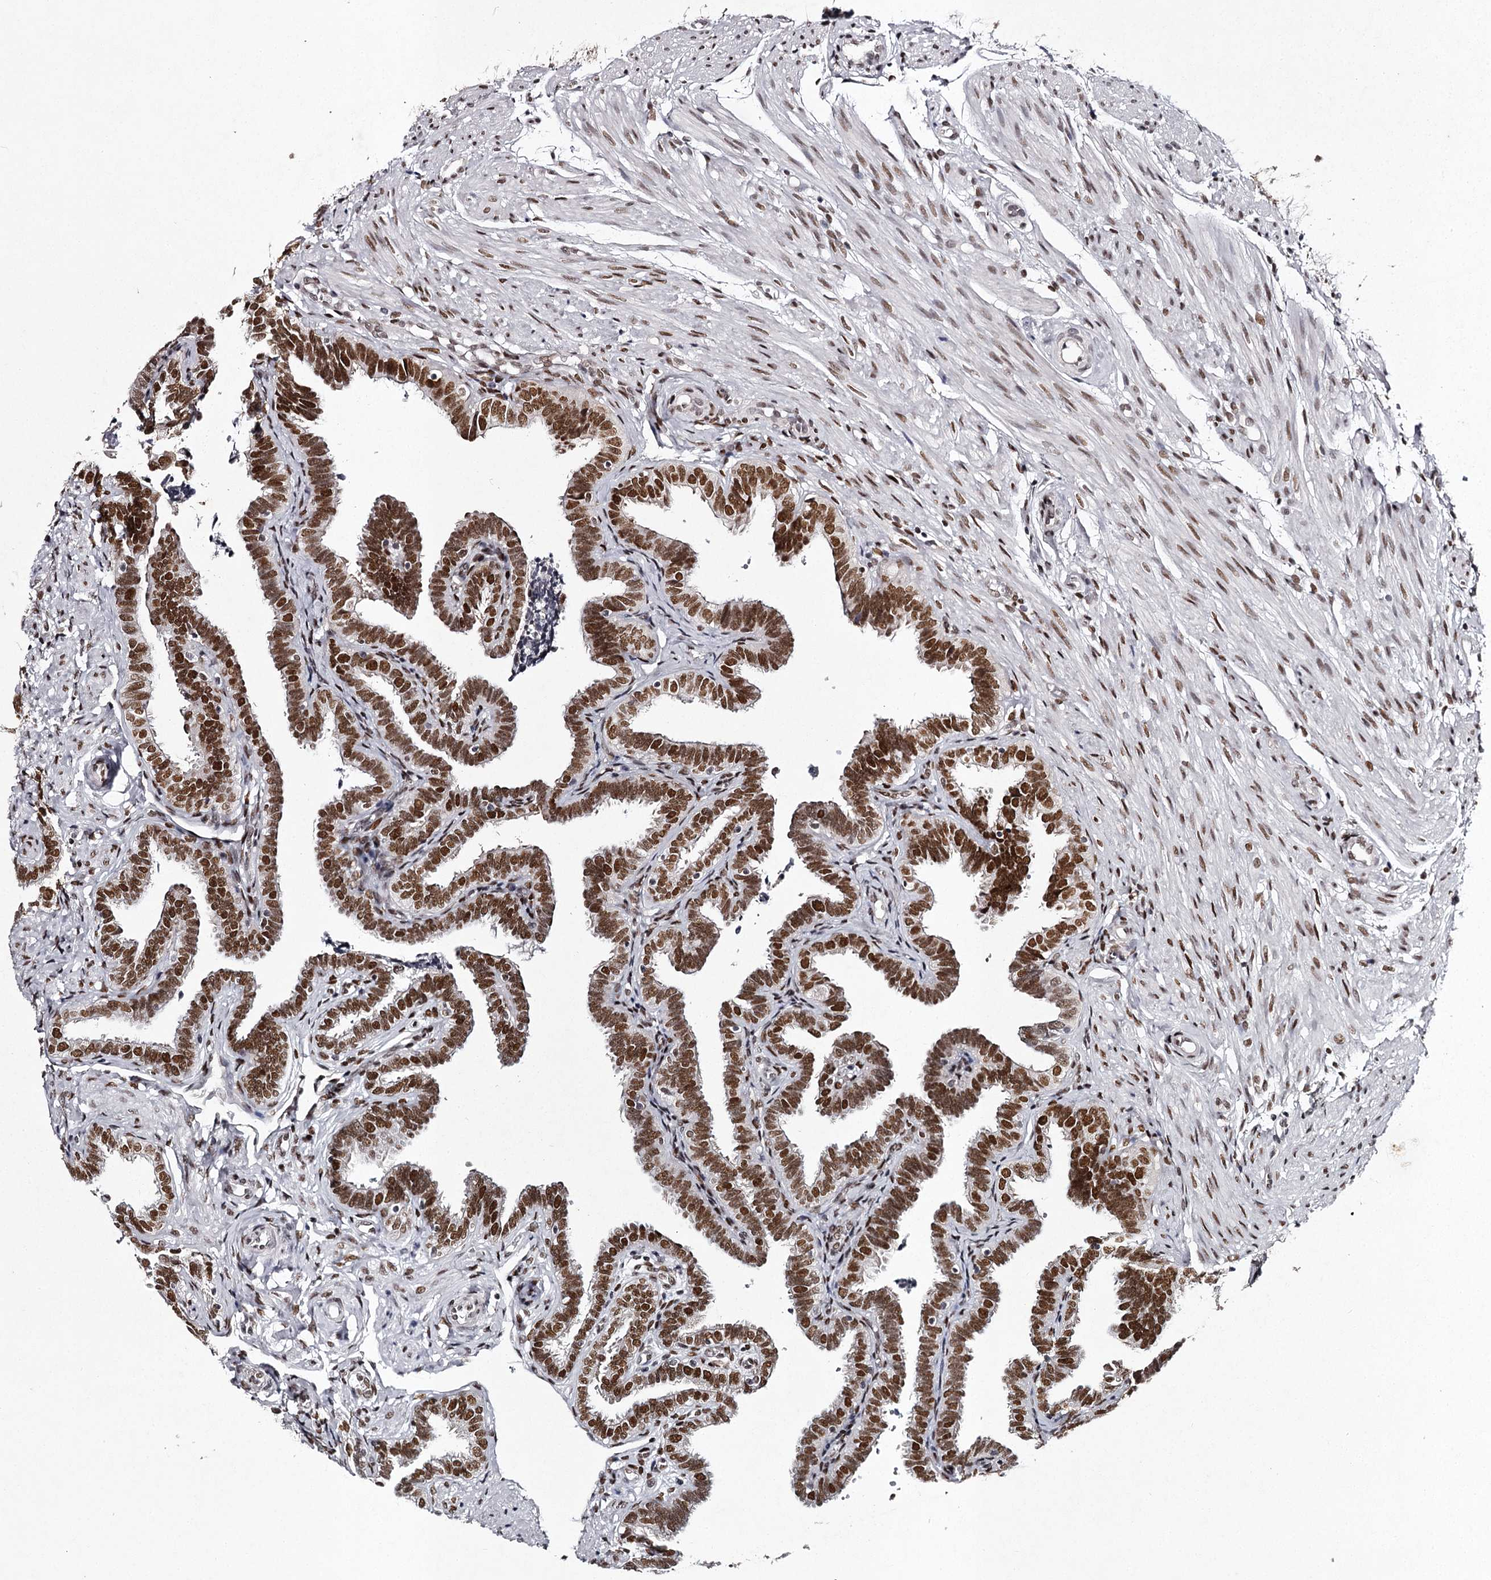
{"staining": {"intensity": "strong", "quantity": ">75%", "location": "nuclear"}, "tissue": "fallopian tube", "cell_type": "Glandular cells", "image_type": "normal", "snomed": [{"axis": "morphology", "description": "Normal tissue, NOS"}, {"axis": "topography", "description": "Fallopian tube"}], "caption": "A brown stain highlights strong nuclear expression of a protein in glandular cells of unremarkable human fallopian tube.", "gene": "PSPC1", "patient": {"sex": "female", "age": 39}}